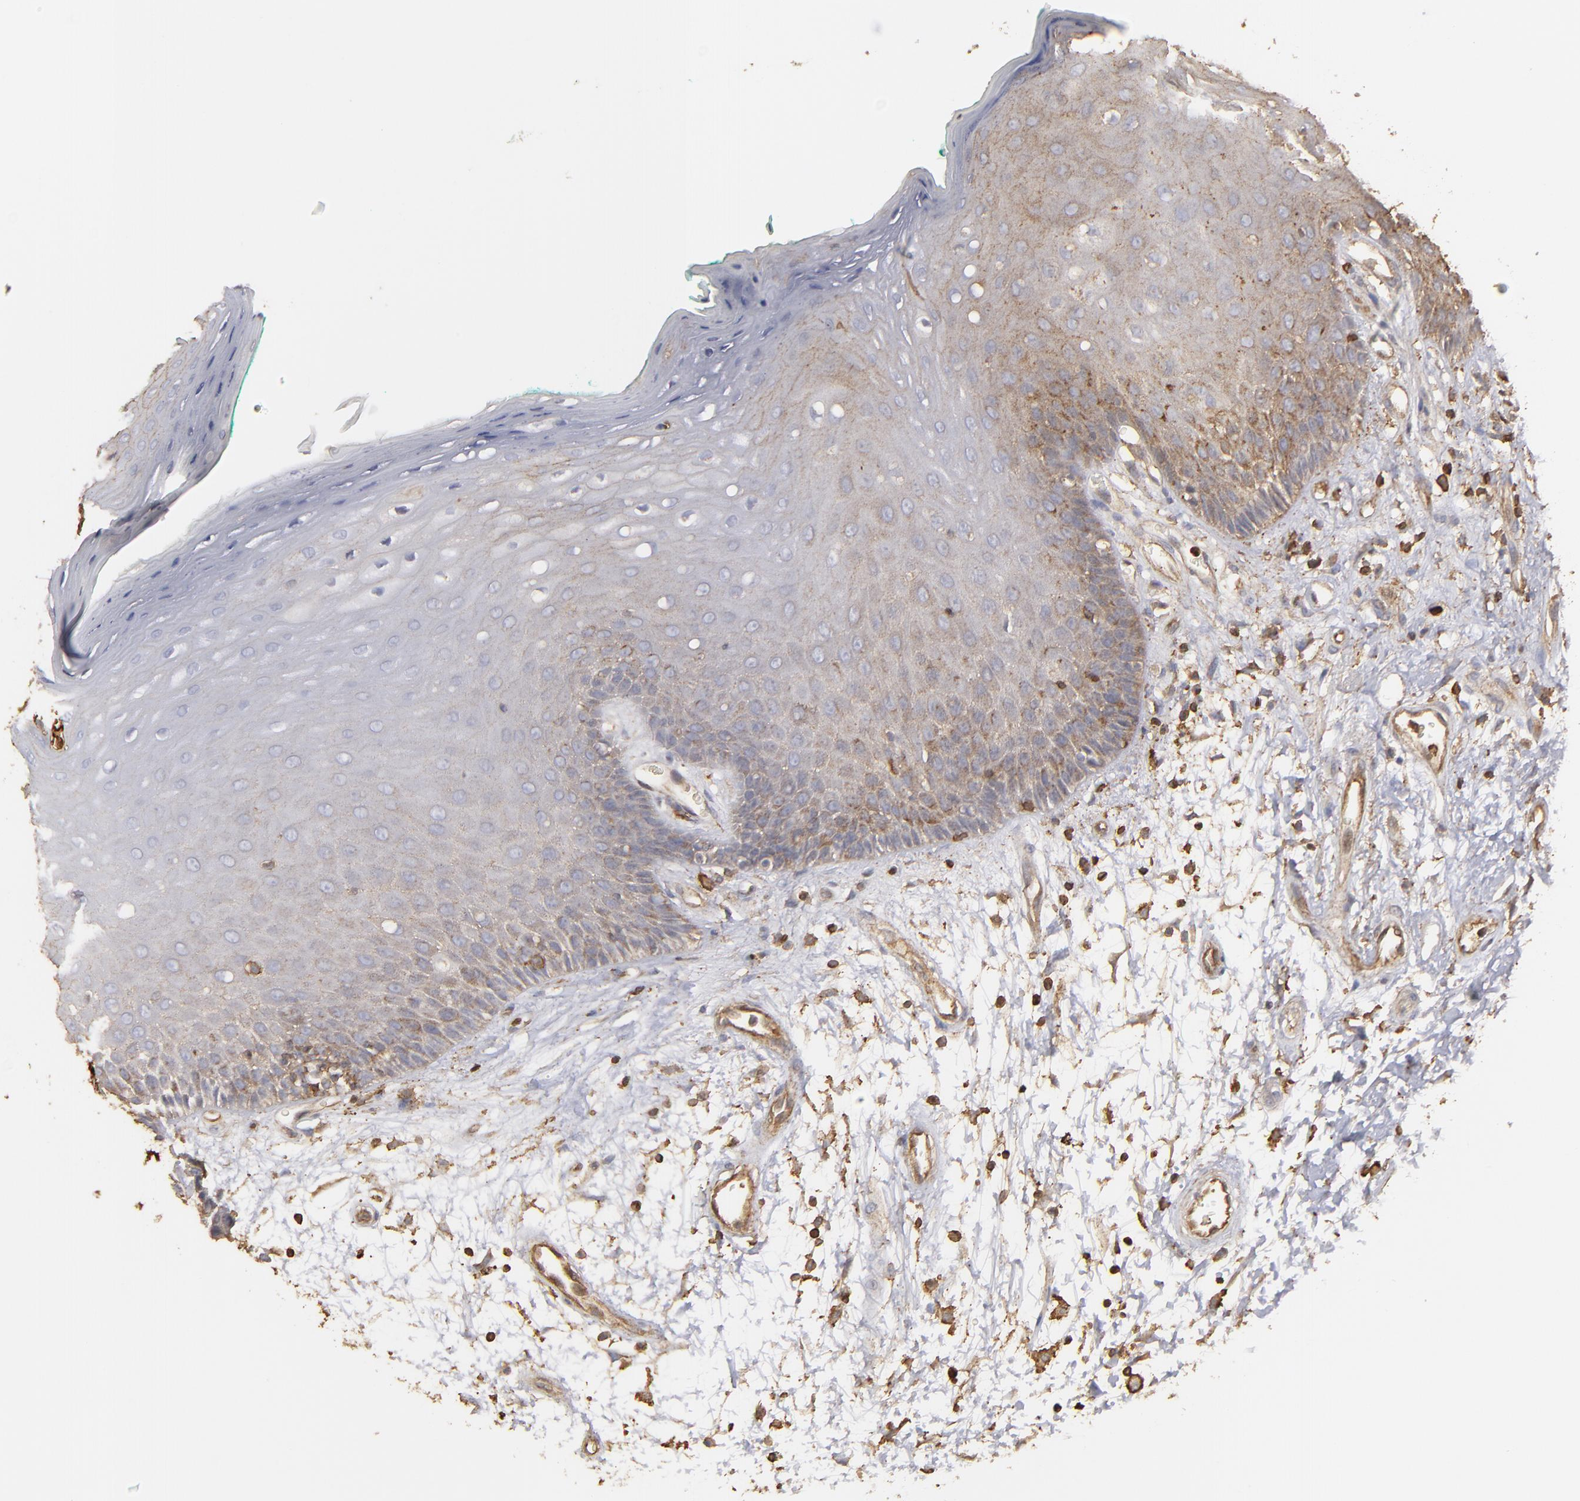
{"staining": {"intensity": "weak", "quantity": "25%-75%", "location": "cytoplasmic/membranous"}, "tissue": "oral mucosa", "cell_type": "Squamous epithelial cells", "image_type": "normal", "snomed": [{"axis": "morphology", "description": "Normal tissue, NOS"}, {"axis": "morphology", "description": "Squamous cell carcinoma, NOS"}, {"axis": "topography", "description": "Skeletal muscle"}, {"axis": "topography", "description": "Oral tissue"}, {"axis": "topography", "description": "Head-Neck"}], "caption": "IHC image of normal oral mucosa stained for a protein (brown), which demonstrates low levels of weak cytoplasmic/membranous positivity in approximately 25%-75% of squamous epithelial cells.", "gene": "ACTB", "patient": {"sex": "female", "age": 84}}